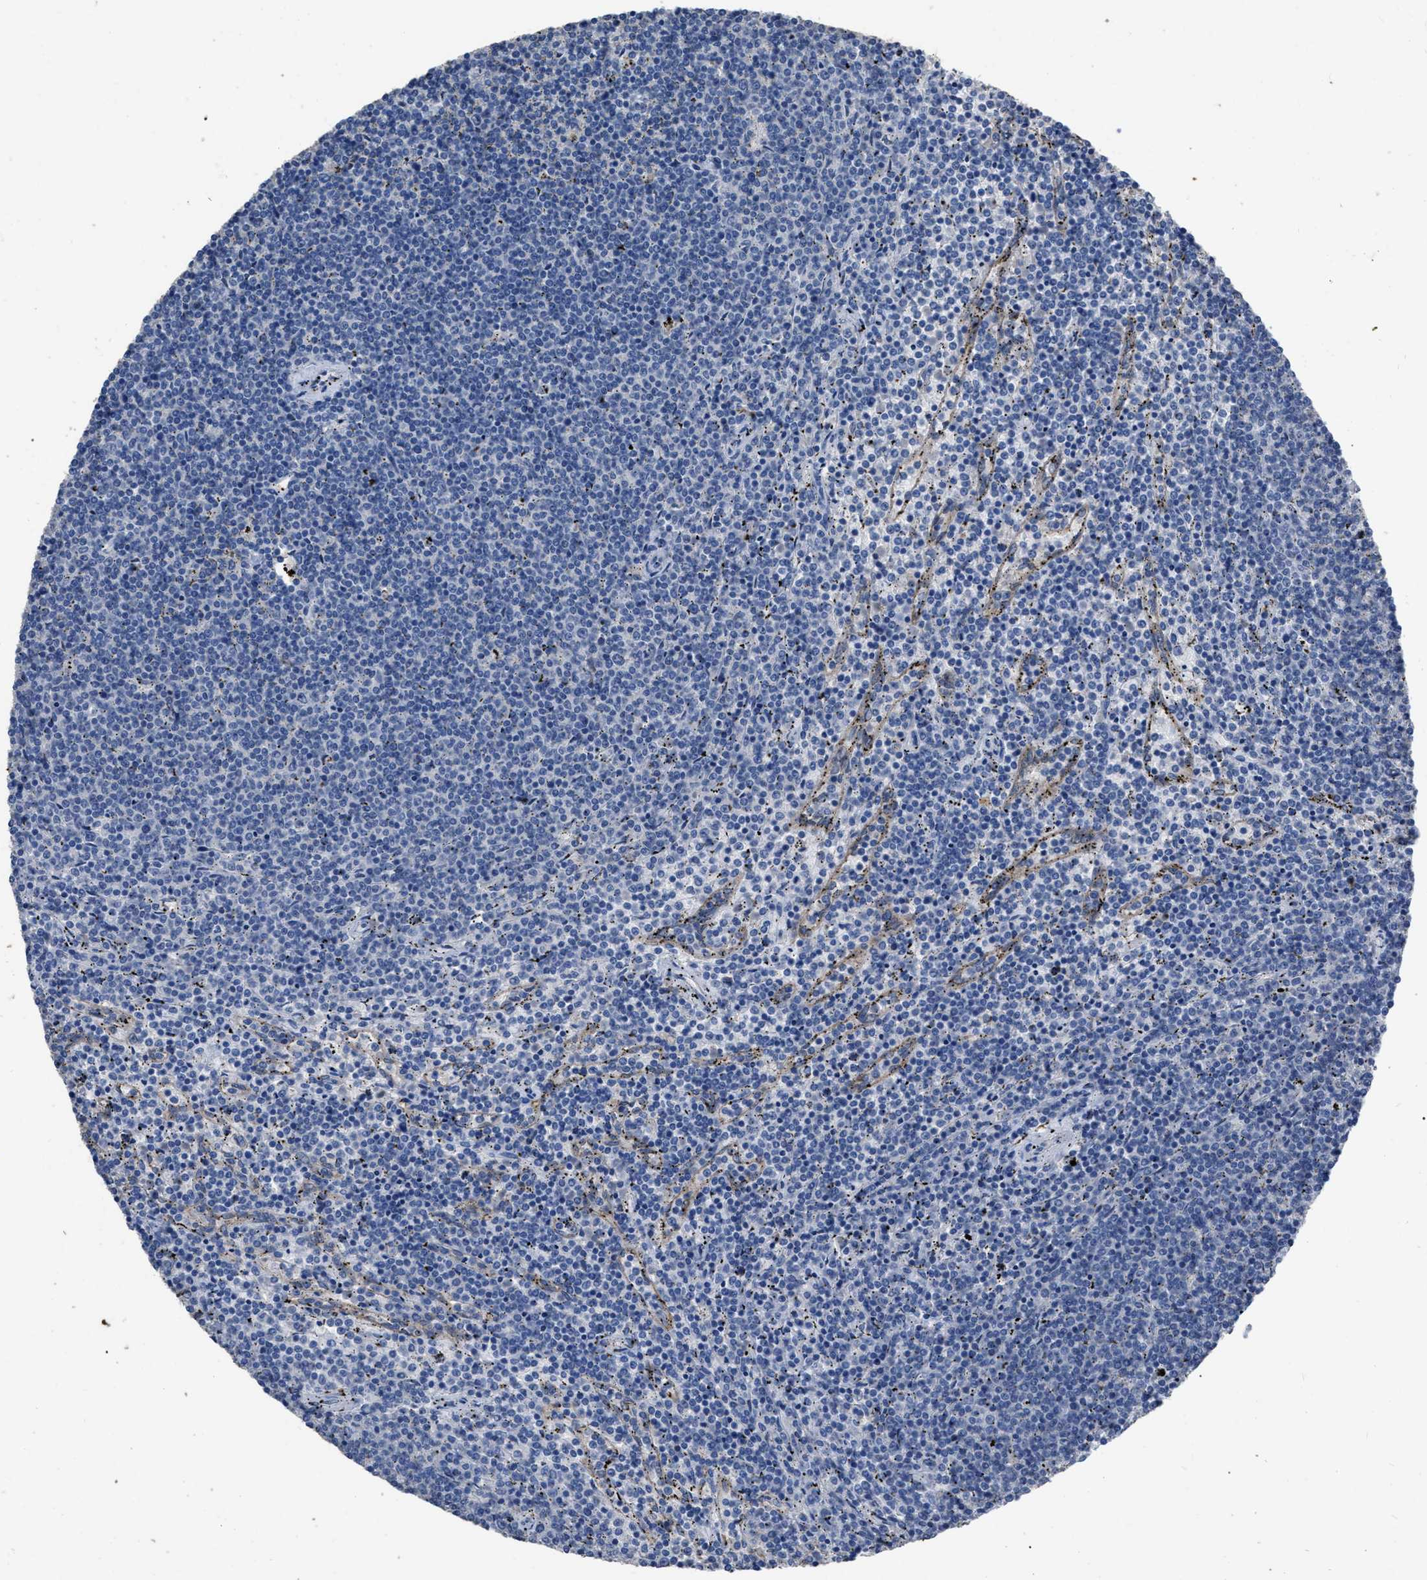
{"staining": {"intensity": "negative", "quantity": "none", "location": "none"}, "tissue": "lymphoma", "cell_type": "Tumor cells", "image_type": "cancer", "snomed": [{"axis": "morphology", "description": "Malignant lymphoma, non-Hodgkin's type, Low grade"}, {"axis": "topography", "description": "Spleen"}], "caption": "A micrograph of human lymphoma is negative for staining in tumor cells.", "gene": "HABP2", "patient": {"sex": "female", "age": 50}}